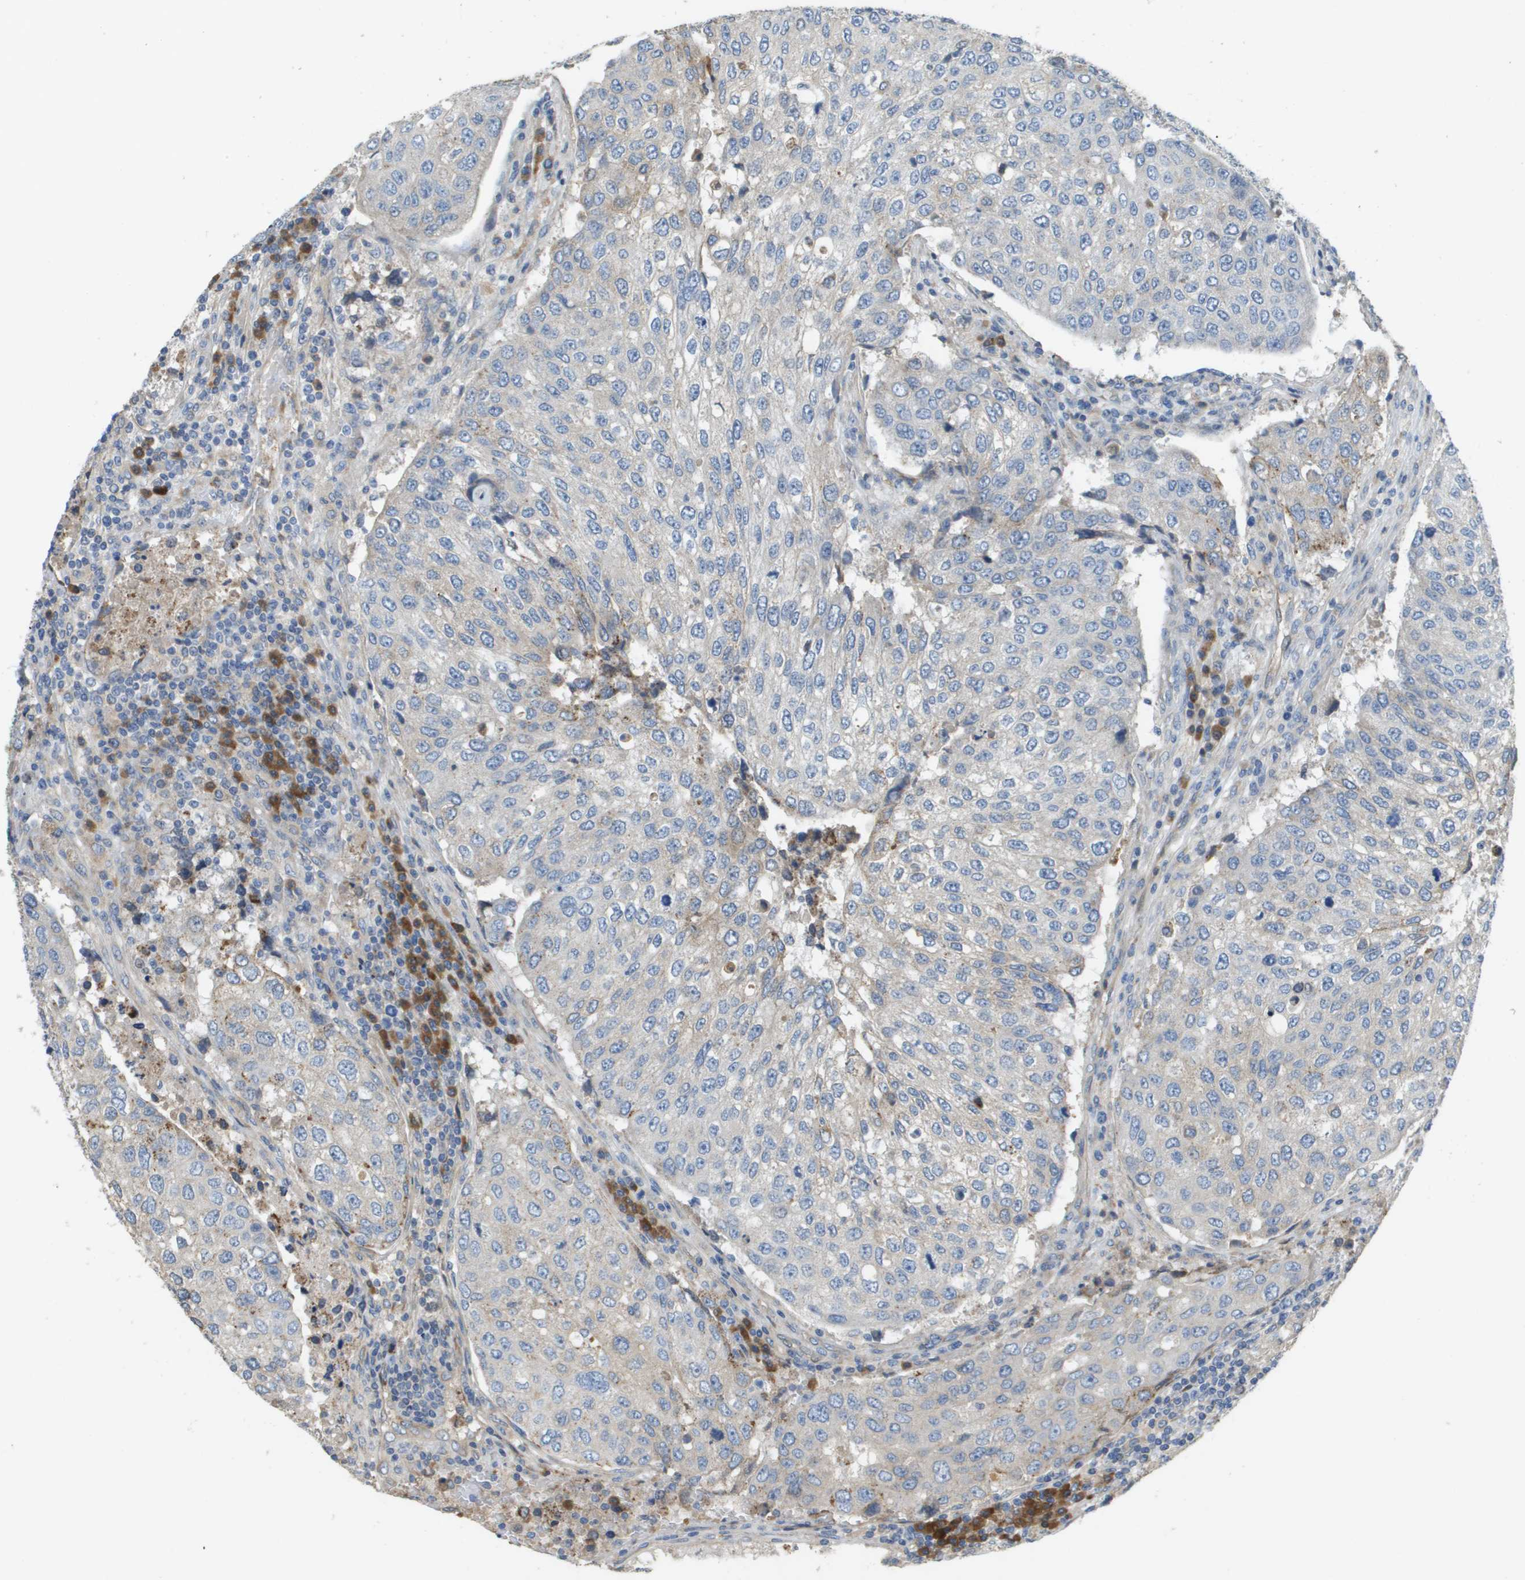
{"staining": {"intensity": "negative", "quantity": "none", "location": "none"}, "tissue": "urothelial cancer", "cell_type": "Tumor cells", "image_type": "cancer", "snomed": [{"axis": "morphology", "description": "Urothelial carcinoma, High grade"}, {"axis": "topography", "description": "Lymph node"}, {"axis": "topography", "description": "Urinary bladder"}], "caption": "Tumor cells are negative for protein expression in human high-grade urothelial carcinoma.", "gene": "CASP10", "patient": {"sex": "male", "age": 51}}